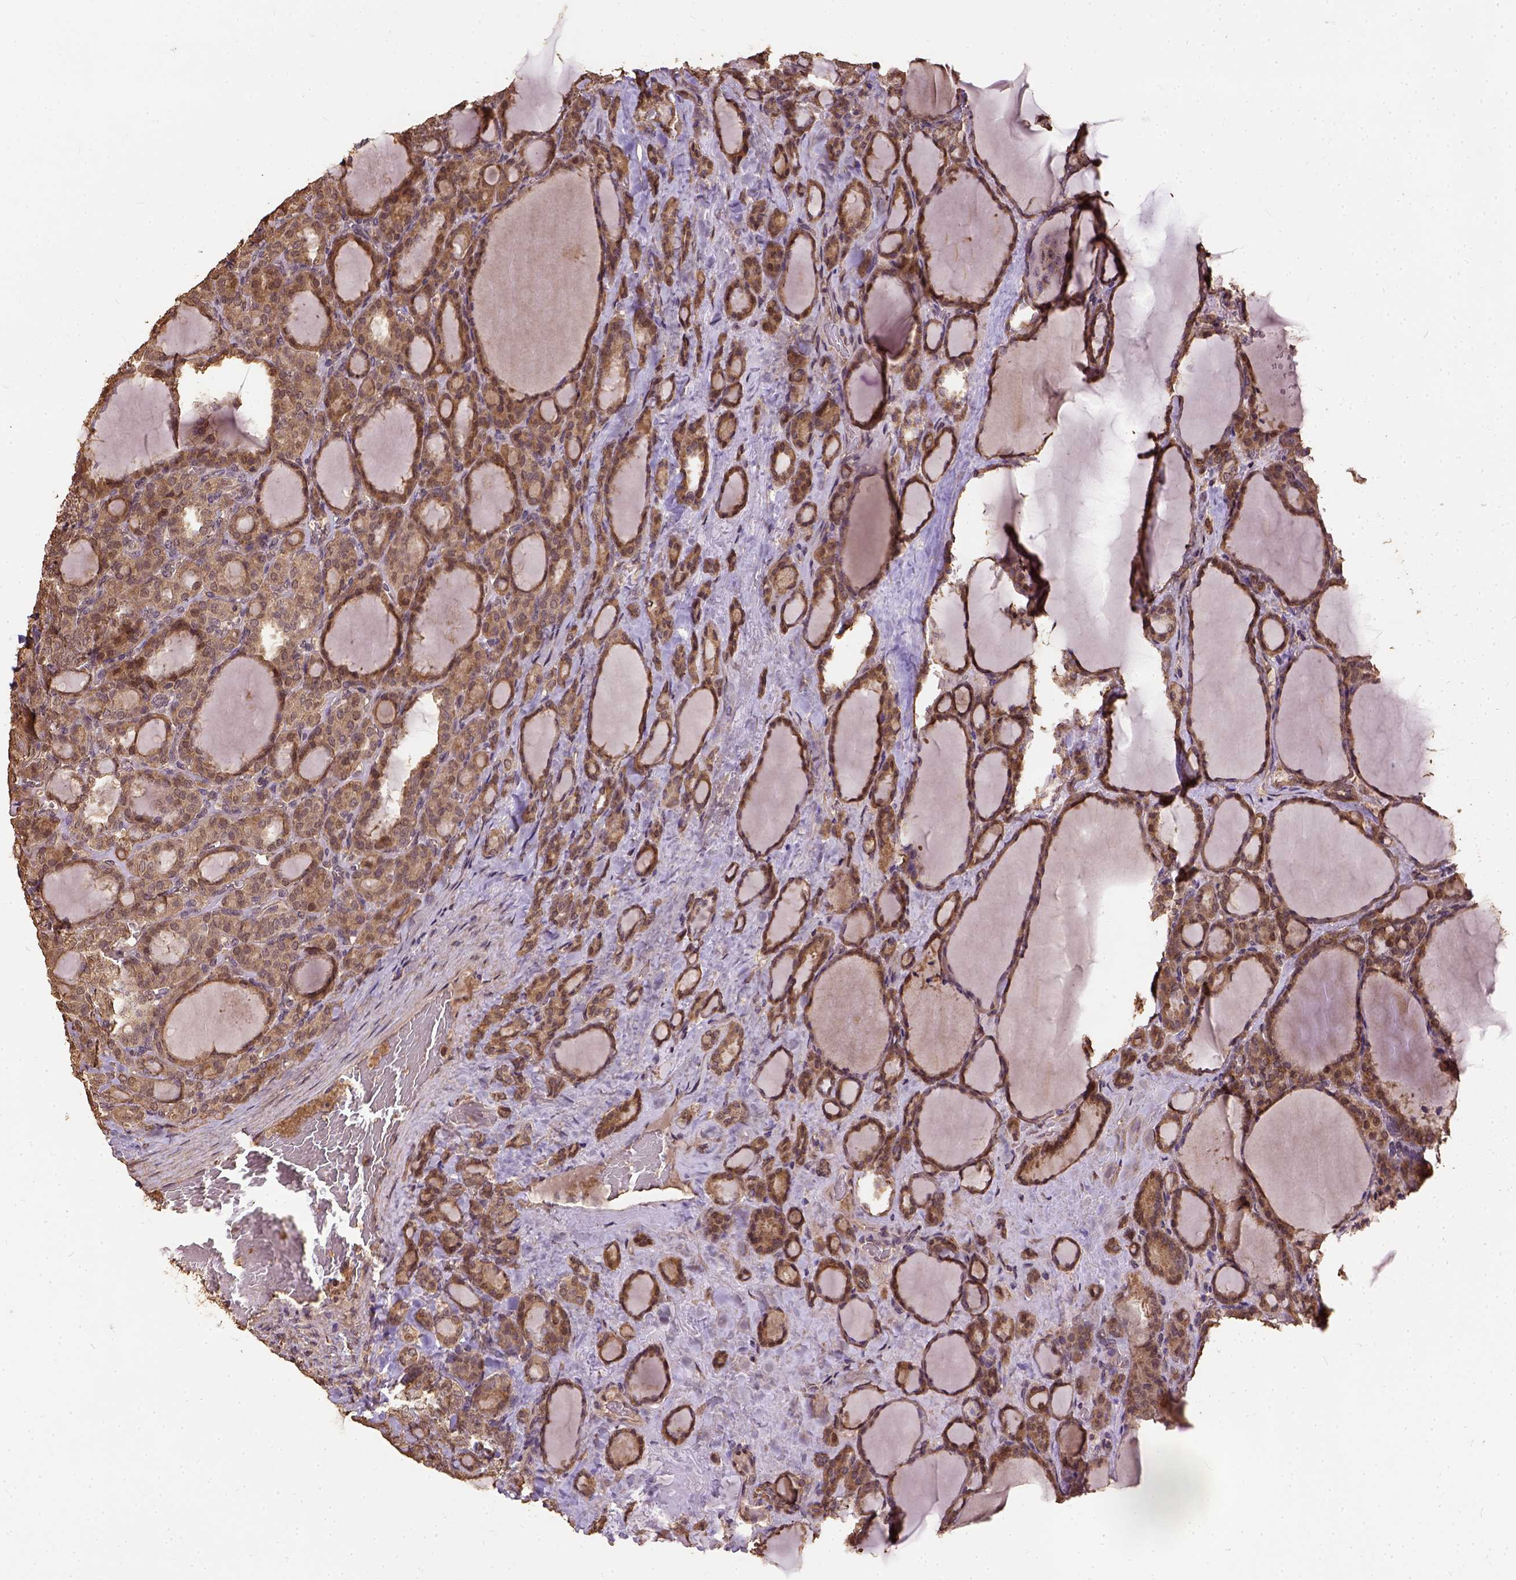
{"staining": {"intensity": "moderate", "quantity": "25%-75%", "location": "cytoplasmic/membranous"}, "tissue": "thyroid cancer", "cell_type": "Tumor cells", "image_type": "cancer", "snomed": [{"axis": "morphology", "description": "Normal tissue, NOS"}, {"axis": "morphology", "description": "Follicular adenoma carcinoma, NOS"}, {"axis": "topography", "description": "Thyroid gland"}], "caption": "A medium amount of moderate cytoplasmic/membranous expression is seen in approximately 25%-75% of tumor cells in thyroid cancer (follicular adenoma carcinoma) tissue. The protein is shown in brown color, while the nuclei are stained blue.", "gene": "ATP1B3", "patient": {"sex": "female", "age": 31}}